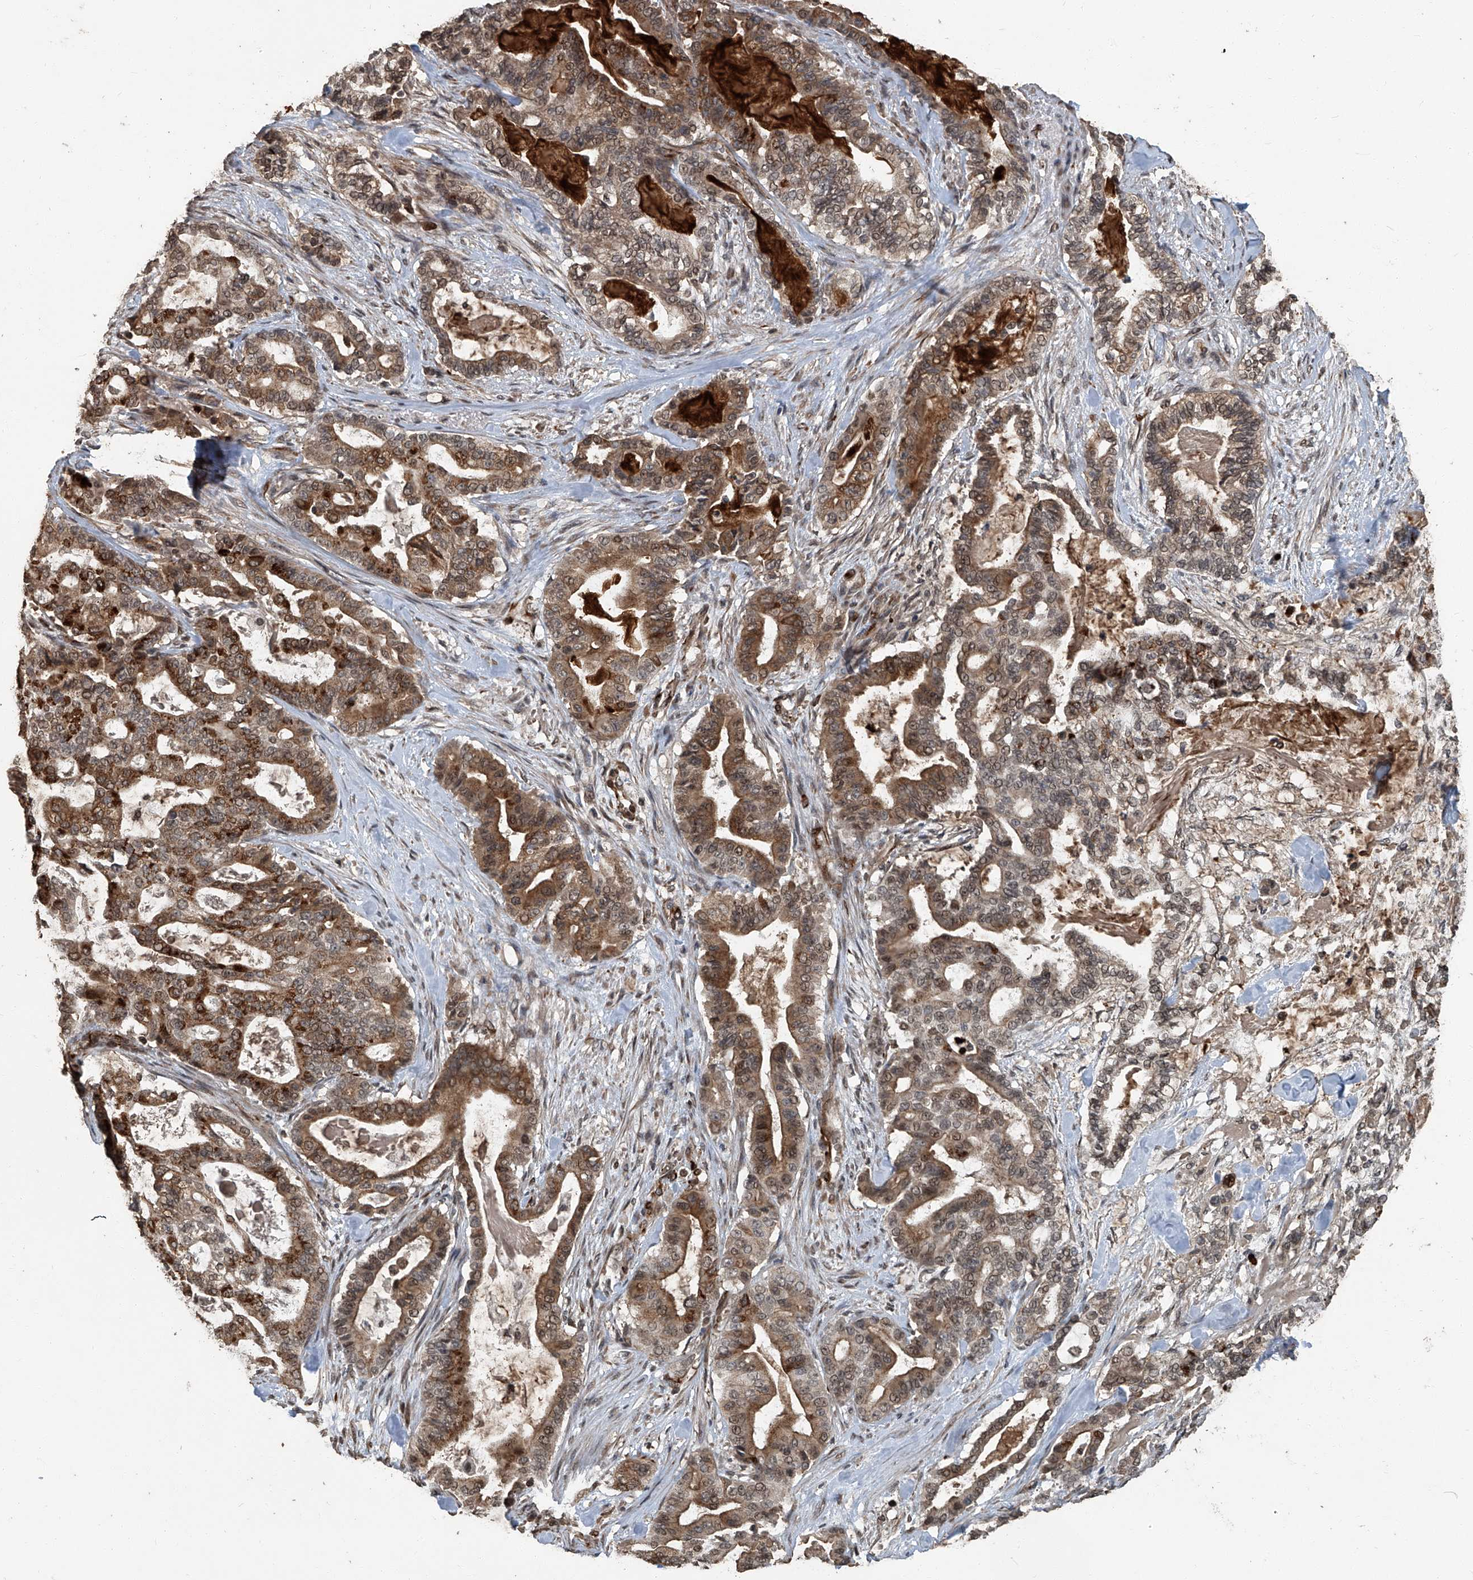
{"staining": {"intensity": "moderate", "quantity": ">75%", "location": "cytoplasmic/membranous"}, "tissue": "pancreatic cancer", "cell_type": "Tumor cells", "image_type": "cancer", "snomed": [{"axis": "morphology", "description": "Adenocarcinoma, NOS"}, {"axis": "topography", "description": "Pancreas"}], "caption": "Pancreatic adenocarcinoma tissue demonstrates moderate cytoplasmic/membranous positivity in approximately >75% of tumor cells", "gene": "GPR132", "patient": {"sex": "male", "age": 63}}